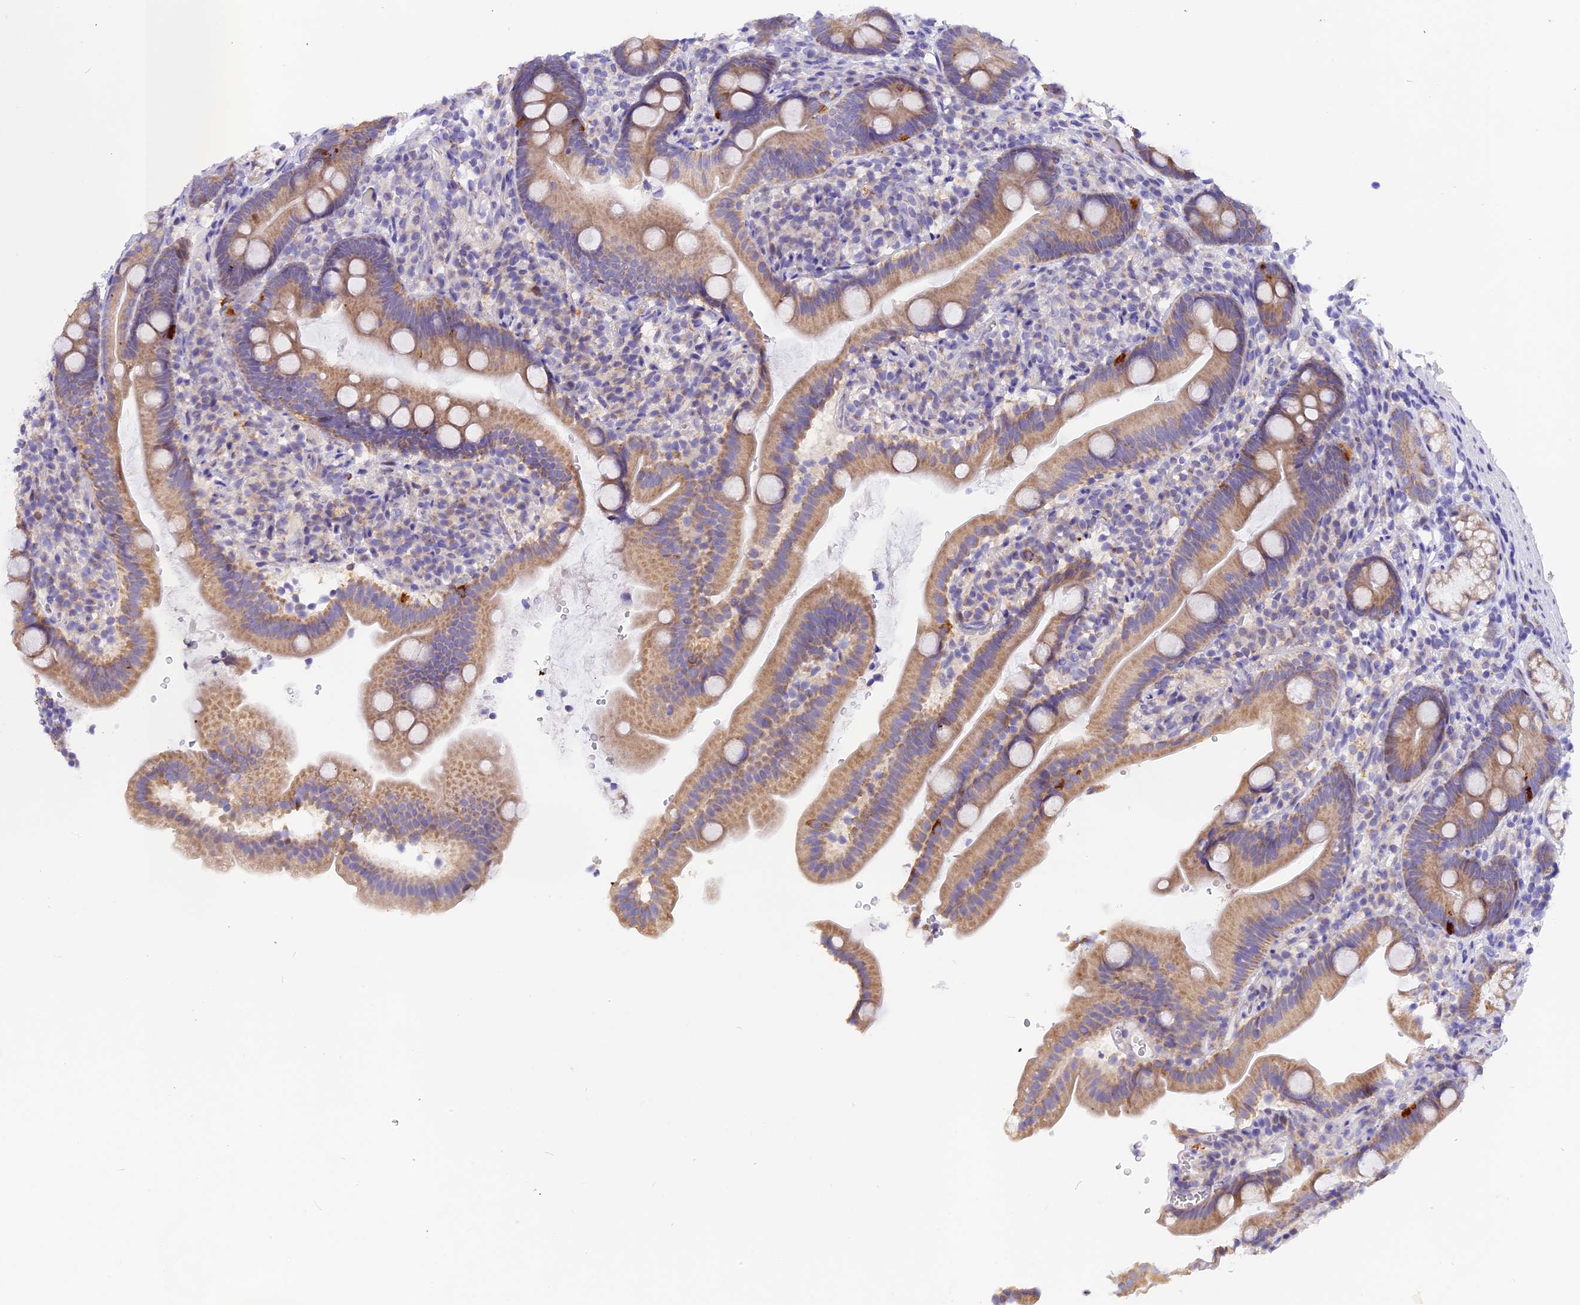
{"staining": {"intensity": "moderate", "quantity": "25%-75%", "location": "cytoplasmic/membranous"}, "tissue": "duodenum", "cell_type": "Glandular cells", "image_type": "normal", "snomed": [{"axis": "morphology", "description": "Normal tissue, NOS"}, {"axis": "topography", "description": "Duodenum"}], "caption": "This is a photomicrograph of IHC staining of normal duodenum, which shows moderate positivity in the cytoplasmic/membranous of glandular cells.", "gene": "PKIA", "patient": {"sex": "female", "age": 67}}